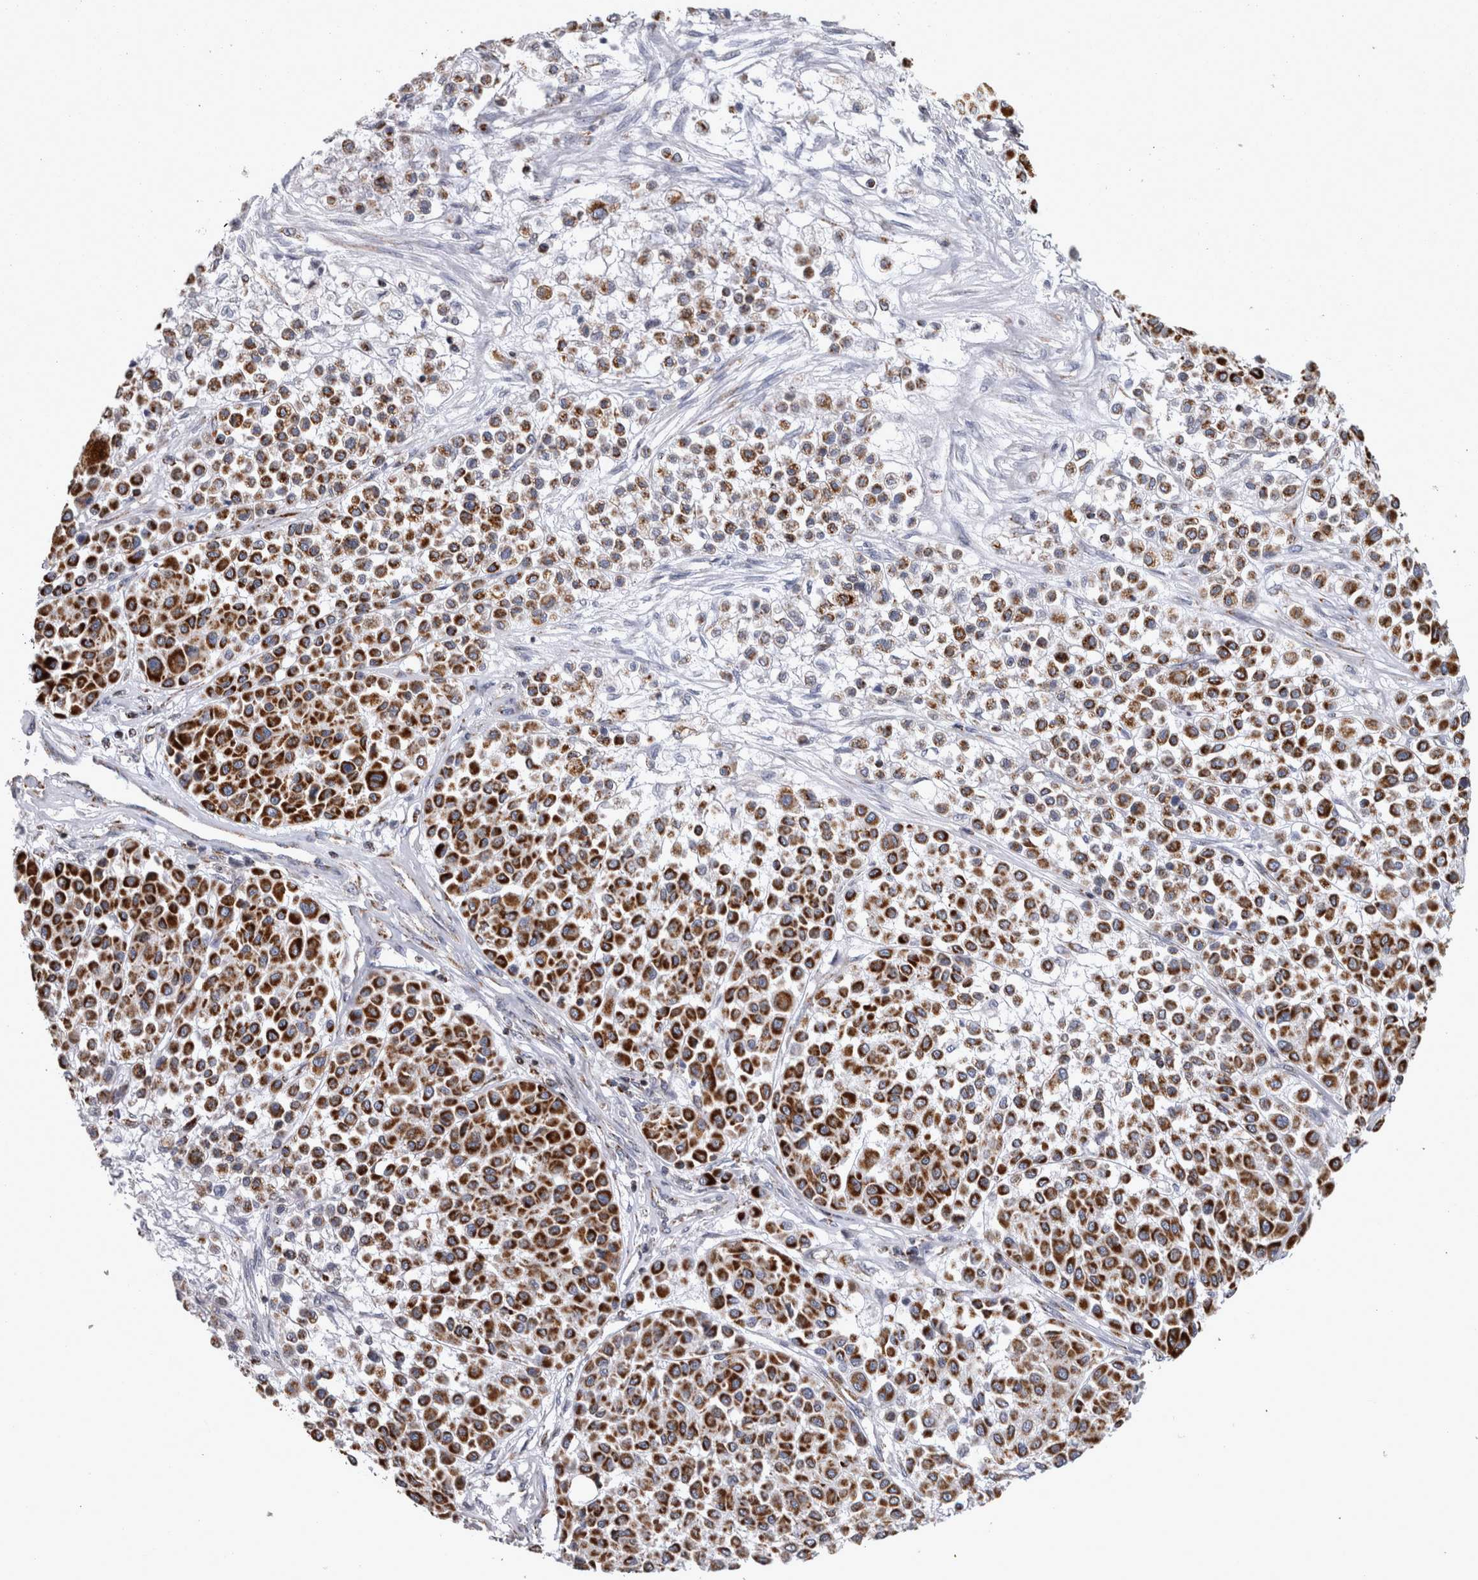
{"staining": {"intensity": "strong", "quantity": ">75%", "location": "cytoplasmic/membranous"}, "tissue": "melanoma", "cell_type": "Tumor cells", "image_type": "cancer", "snomed": [{"axis": "morphology", "description": "Malignant melanoma, Metastatic site"}, {"axis": "topography", "description": "Soft tissue"}], "caption": "Melanoma stained with IHC displays strong cytoplasmic/membranous positivity in about >75% of tumor cells. The protein is stained brown, and the nuclei are stained in blue (DAB IHC with brightfield microscopy, high magnification).", "gene": "MDH2", "patient": {"sex": "male", "age": 41}}